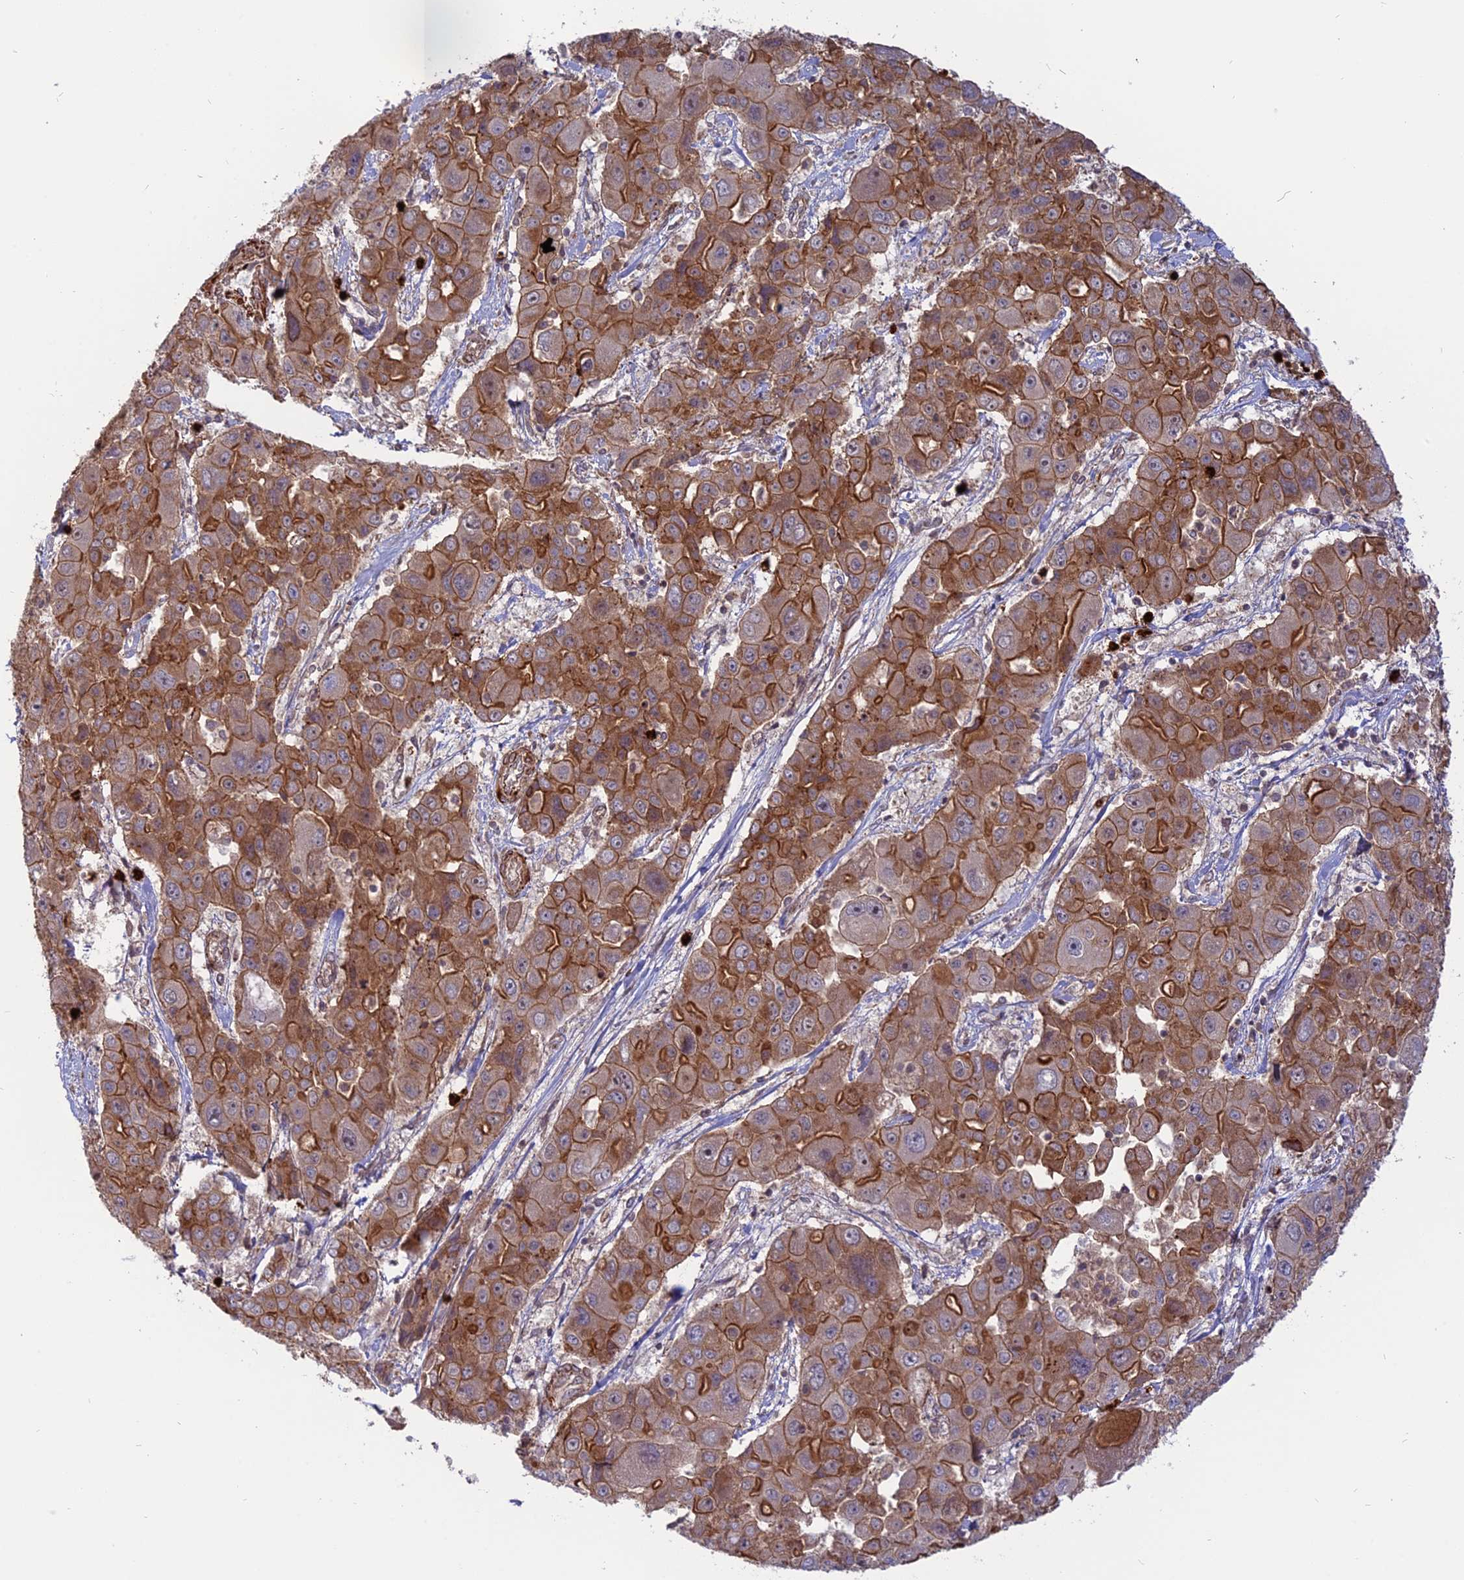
{"staining": {"intensity": "moderate", "quantity": ">75%", "location": "cytoplasmic/membranous"}, "tissue": "liver cancer", "cell_type": "Tumor cells", "image_type": "cancer", "snomed": [{"axis": "morphology", "description": "Cholangiocarcinoma"}, {"axis": "topography", "description": "Liver"}], "caption": "Protein analysis of liver cancer tissue demonstrates moderate cytoplasmic/membranous positivity in approximately >75% of tumor cells. (DAB (3,3'-diaminobenzidine) IHC, brown staining for protein, blue staining for nuclei).", "gene": "PHLDB3", "patient": {"sex": "male", "age": 67}}